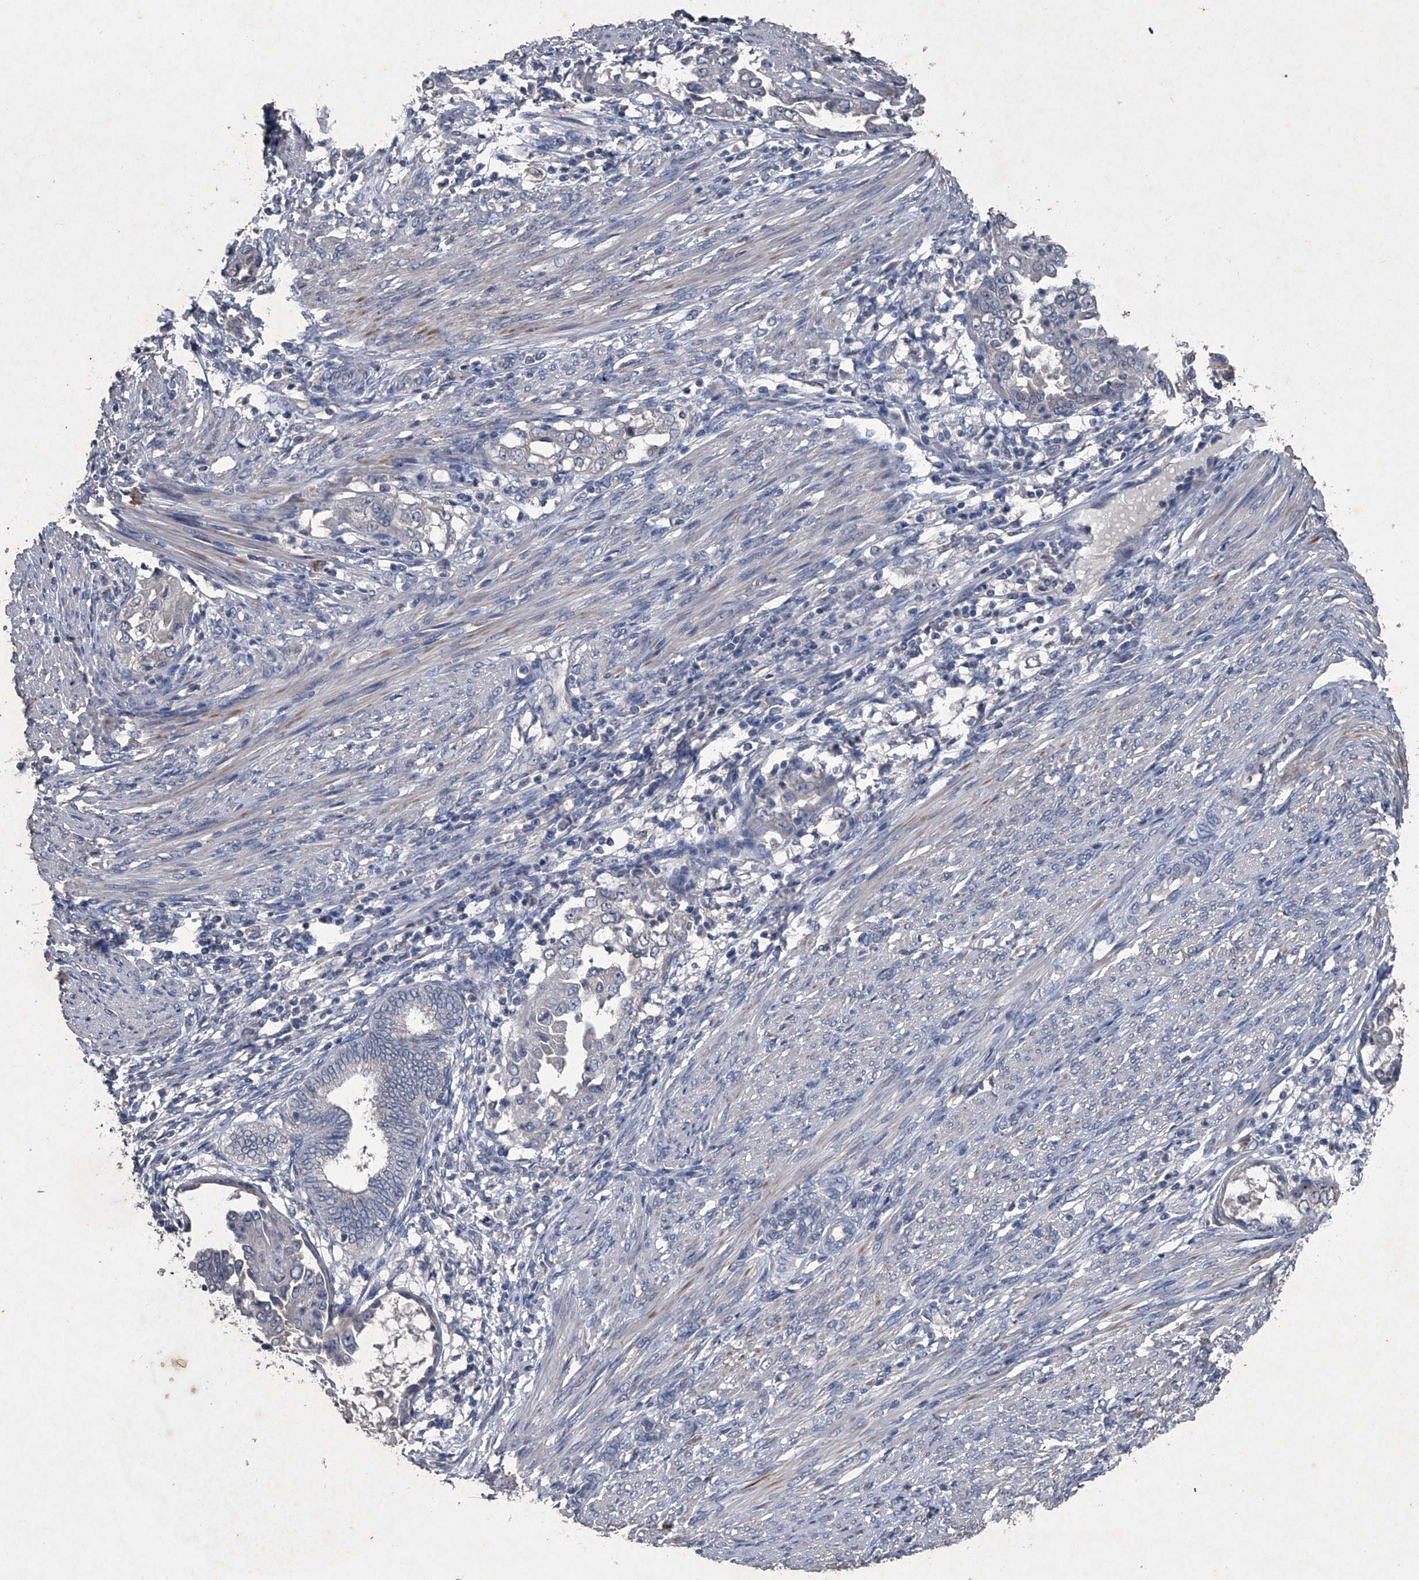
{"staining": {"intensity": "negative", "quantity": "none", "location": "none"}, "tissue": "endometrial cancer", "cell_type": "Tumor cells", "image_type": "cancer", "snomed": [{"axis": "morphology", "description": "Adenocarcinoma, NOS"}, {"axis": "topography", "description": "Endometrium"}], "caption": "A histopathology image of human adenocarcinoma (endometrial) is negative for staining in tumor cells.", "gene": "MAPKAP1", "patient": {"sex": "female", "age": 85}}